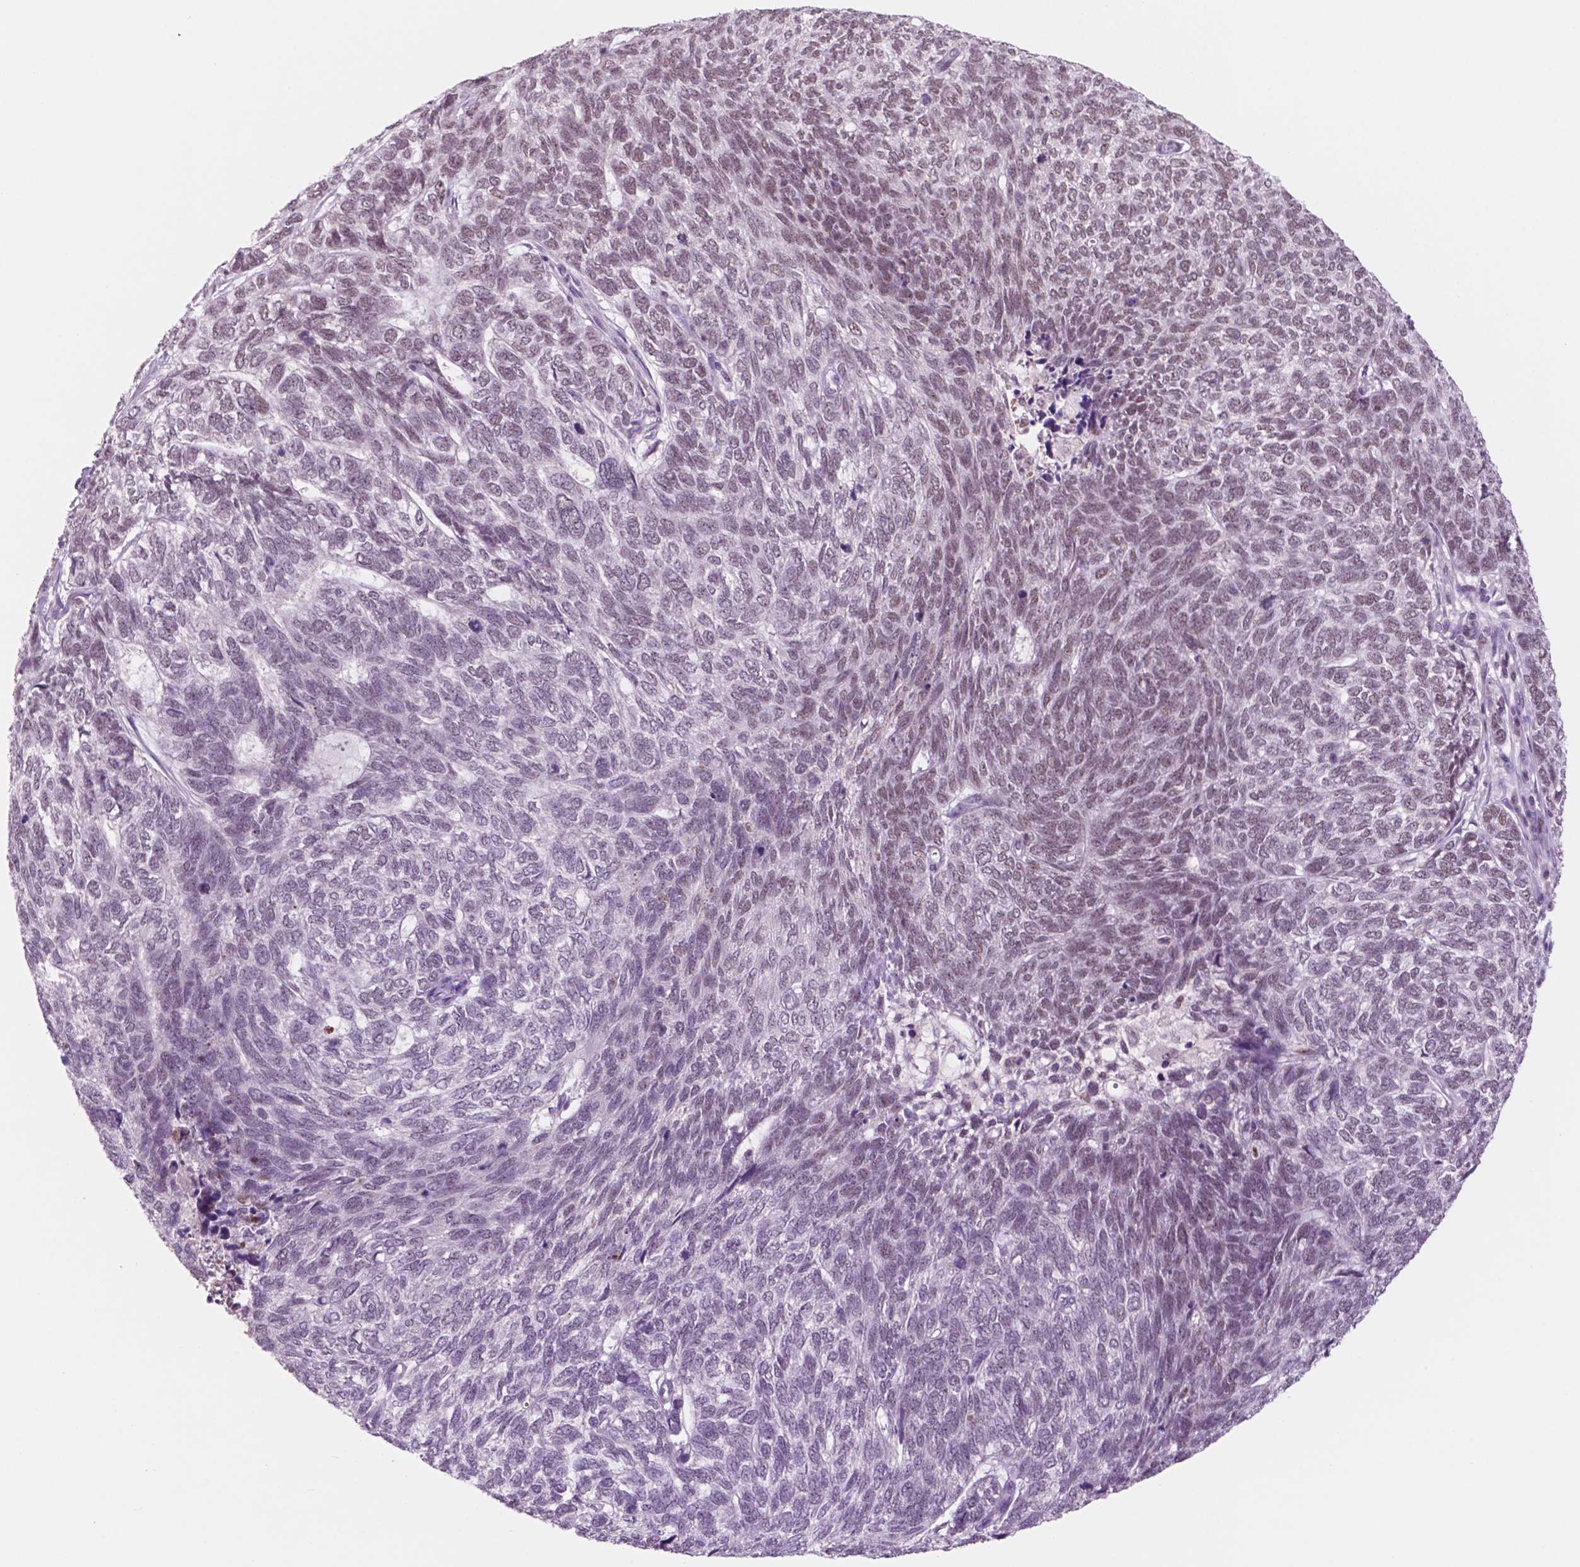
{"staining": {"intensity": "weak", "quantity": "25%-75%", "location": "nuclear"}, "tissue": "skin cancer", "cell_type": "Tumor cells", "image_type": "cancer", "snomed": [{"axis": "morphology", "description": "Basal cell carcinoma"}, {"axis": "topography", "description": "Skin"}], "caption": "High-power microscopy captured an immunohistochemistry histopathology image of skin cancer (basal cell carcinoma), revealing weak nuclear staining in about 25%-75% of tumor cells. (DAB = brown stain, brightfield microscopy at high magnification).", "gene": "CTR9", "patient": {"sex": "female", "age": 65}}